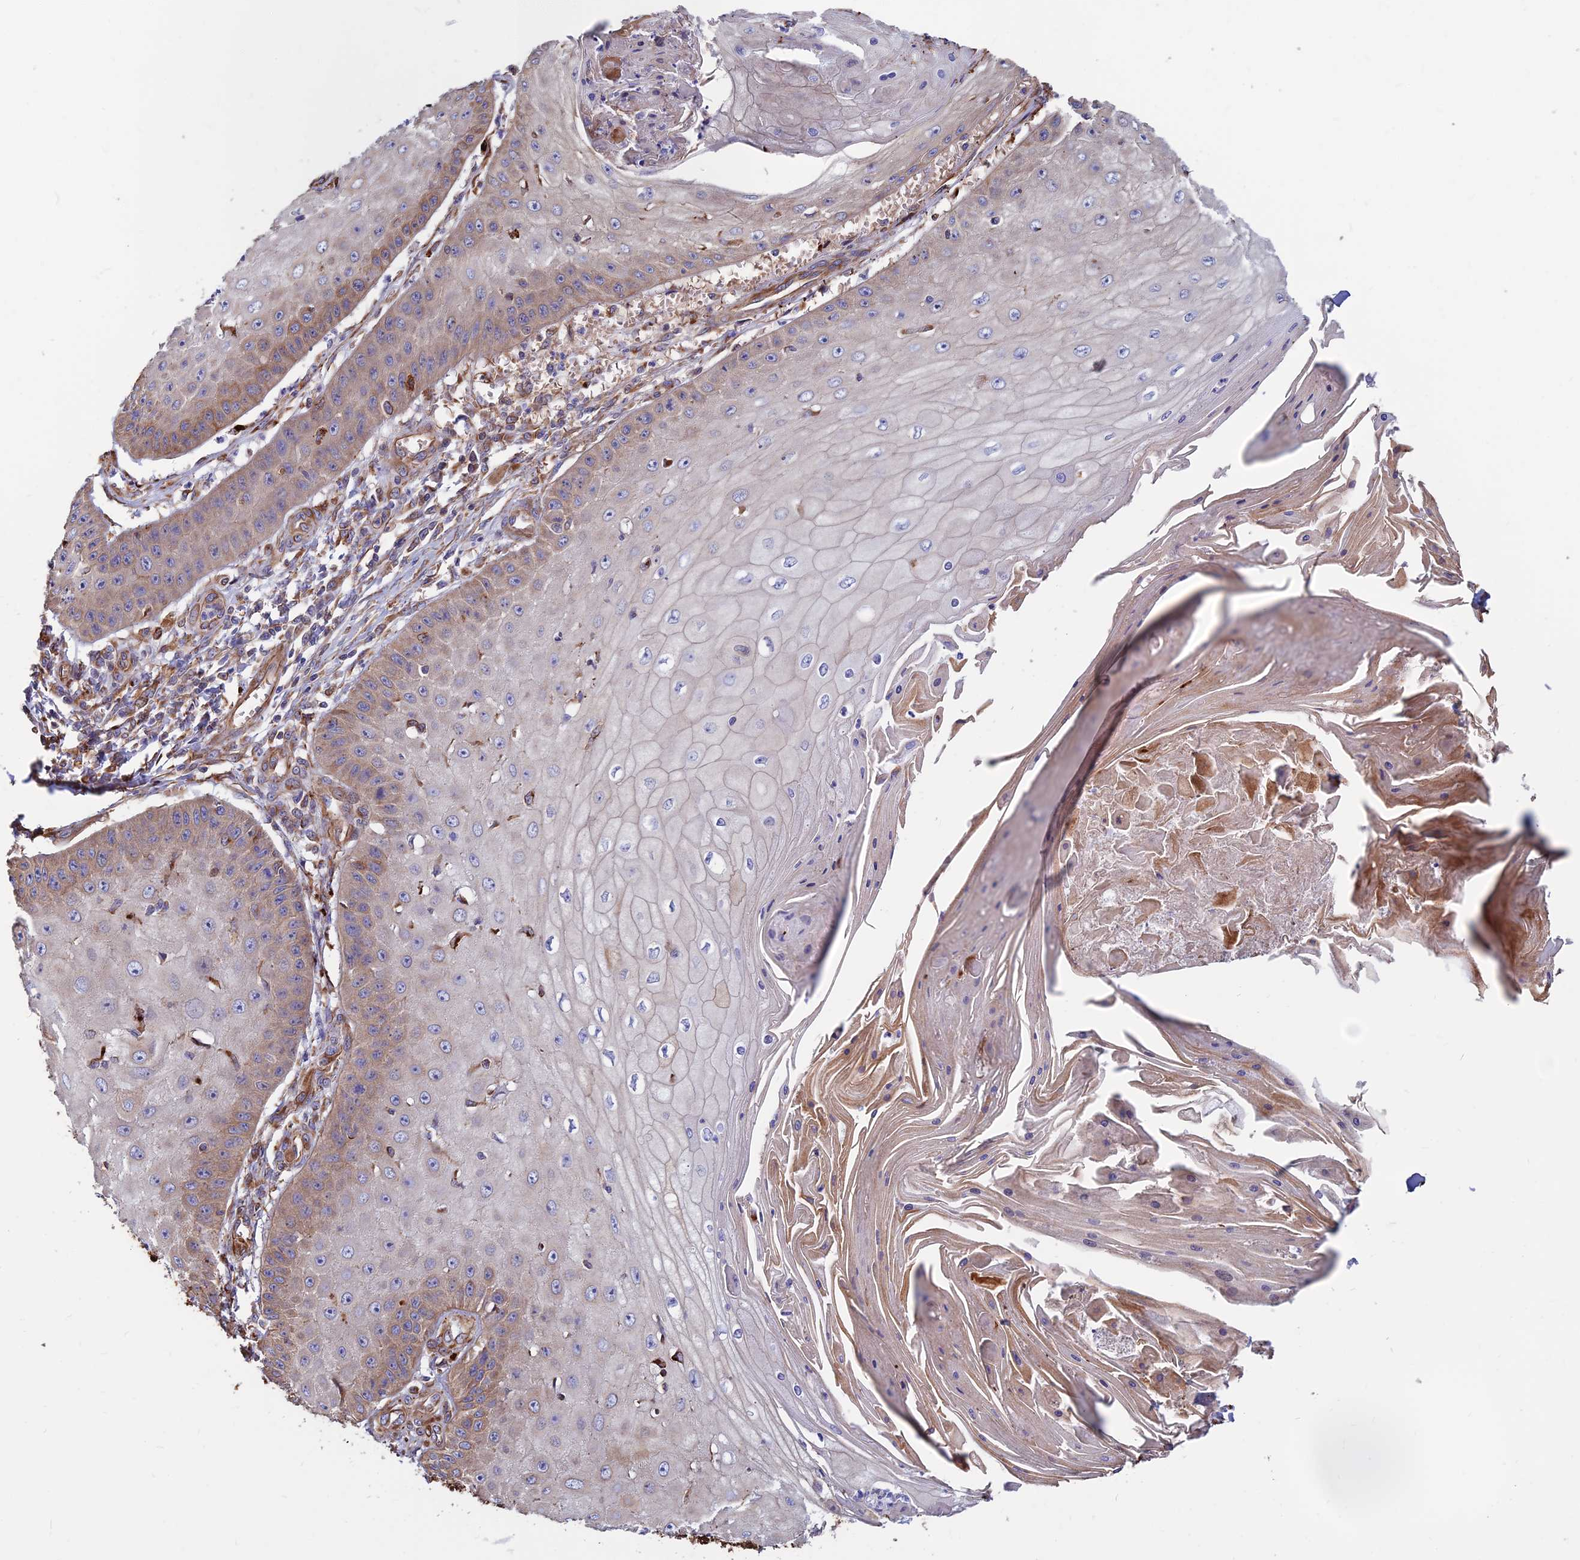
{"staining": {"intensity": "moderate", "quantity": "25%-75%", "location": "cytoplasmic/membranous"}, "tissue": "skin cancer", "cell_type": "Tumor cells", "image_type": "cancer", "snomed": [{"axis": "morphology", "description": "Squamous cell carcinoma, NOS"}, {"axis": "topography", "description": "Skin"}], "caption": "This is a micrograph of immunohistochemistry (IHC) staining of skin cancer, which shows moderate positivity in the cytoplasmic/membranous of tumor cells.", "gene": "CDK18", "patient": {"sex": "male", "age": 70}}